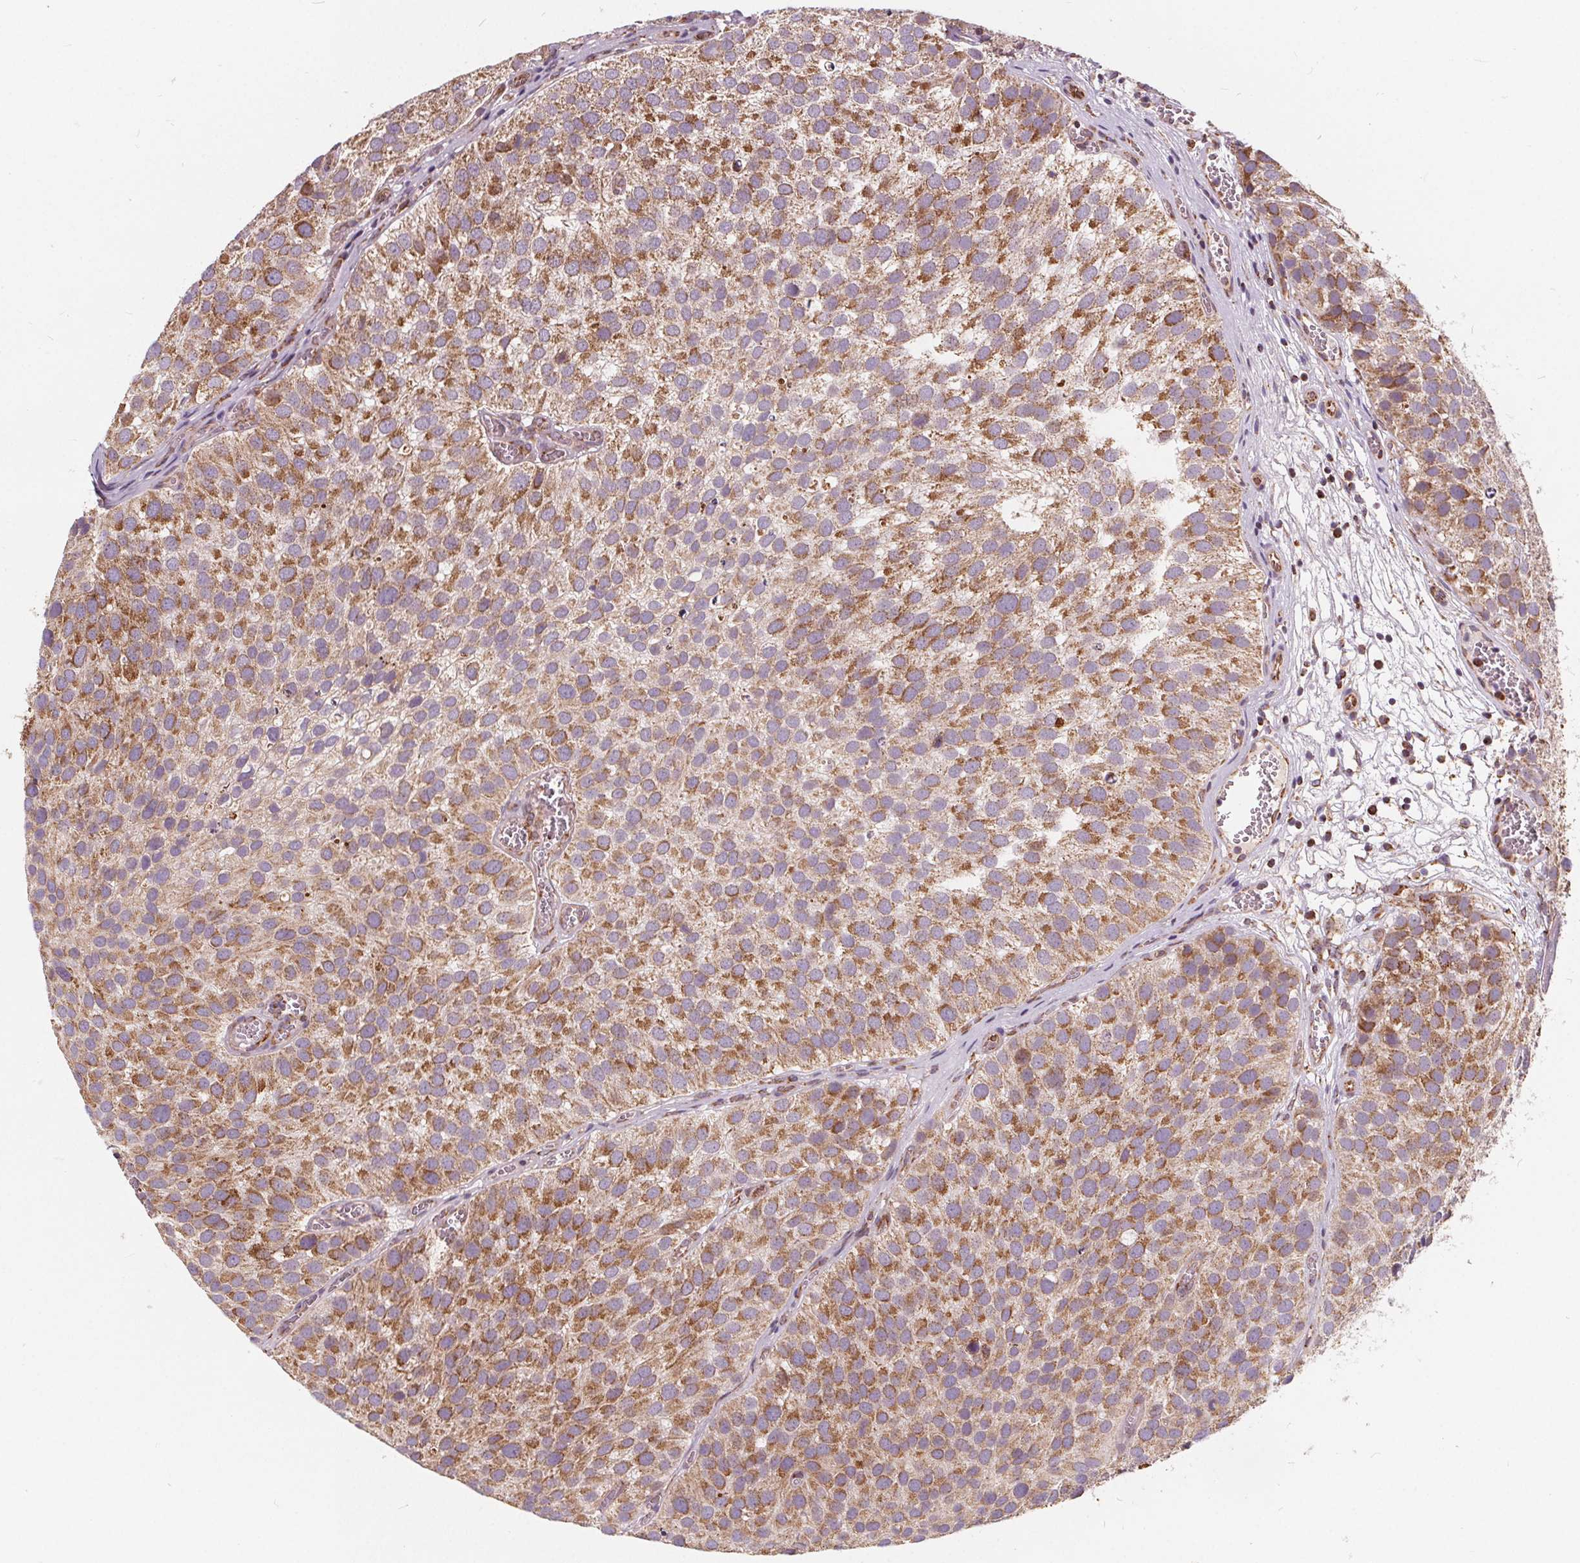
{"staining": {"intensity": "moderate", "quantity": ">75%", "location": "cytoplasmic/membranous"}, "tissue": "urothelial cancer", "cell_type": "Tumor cells", "image_type": "cancer", "snomed": [{"axis": "morphology", "description": "Urothelial carcinoma, Low grade"}, {"axis": "topography", "description": "Urinary bladder"}], "caption": "This photomicrograph displays immunohistochemistry staining of human urothelial cancer, with medium moderate cytoplasmic/membranous staining in about >75% of tumor cells.", "gene": "PLSCR3", "patient": {"sex": "female", "age": 69}}